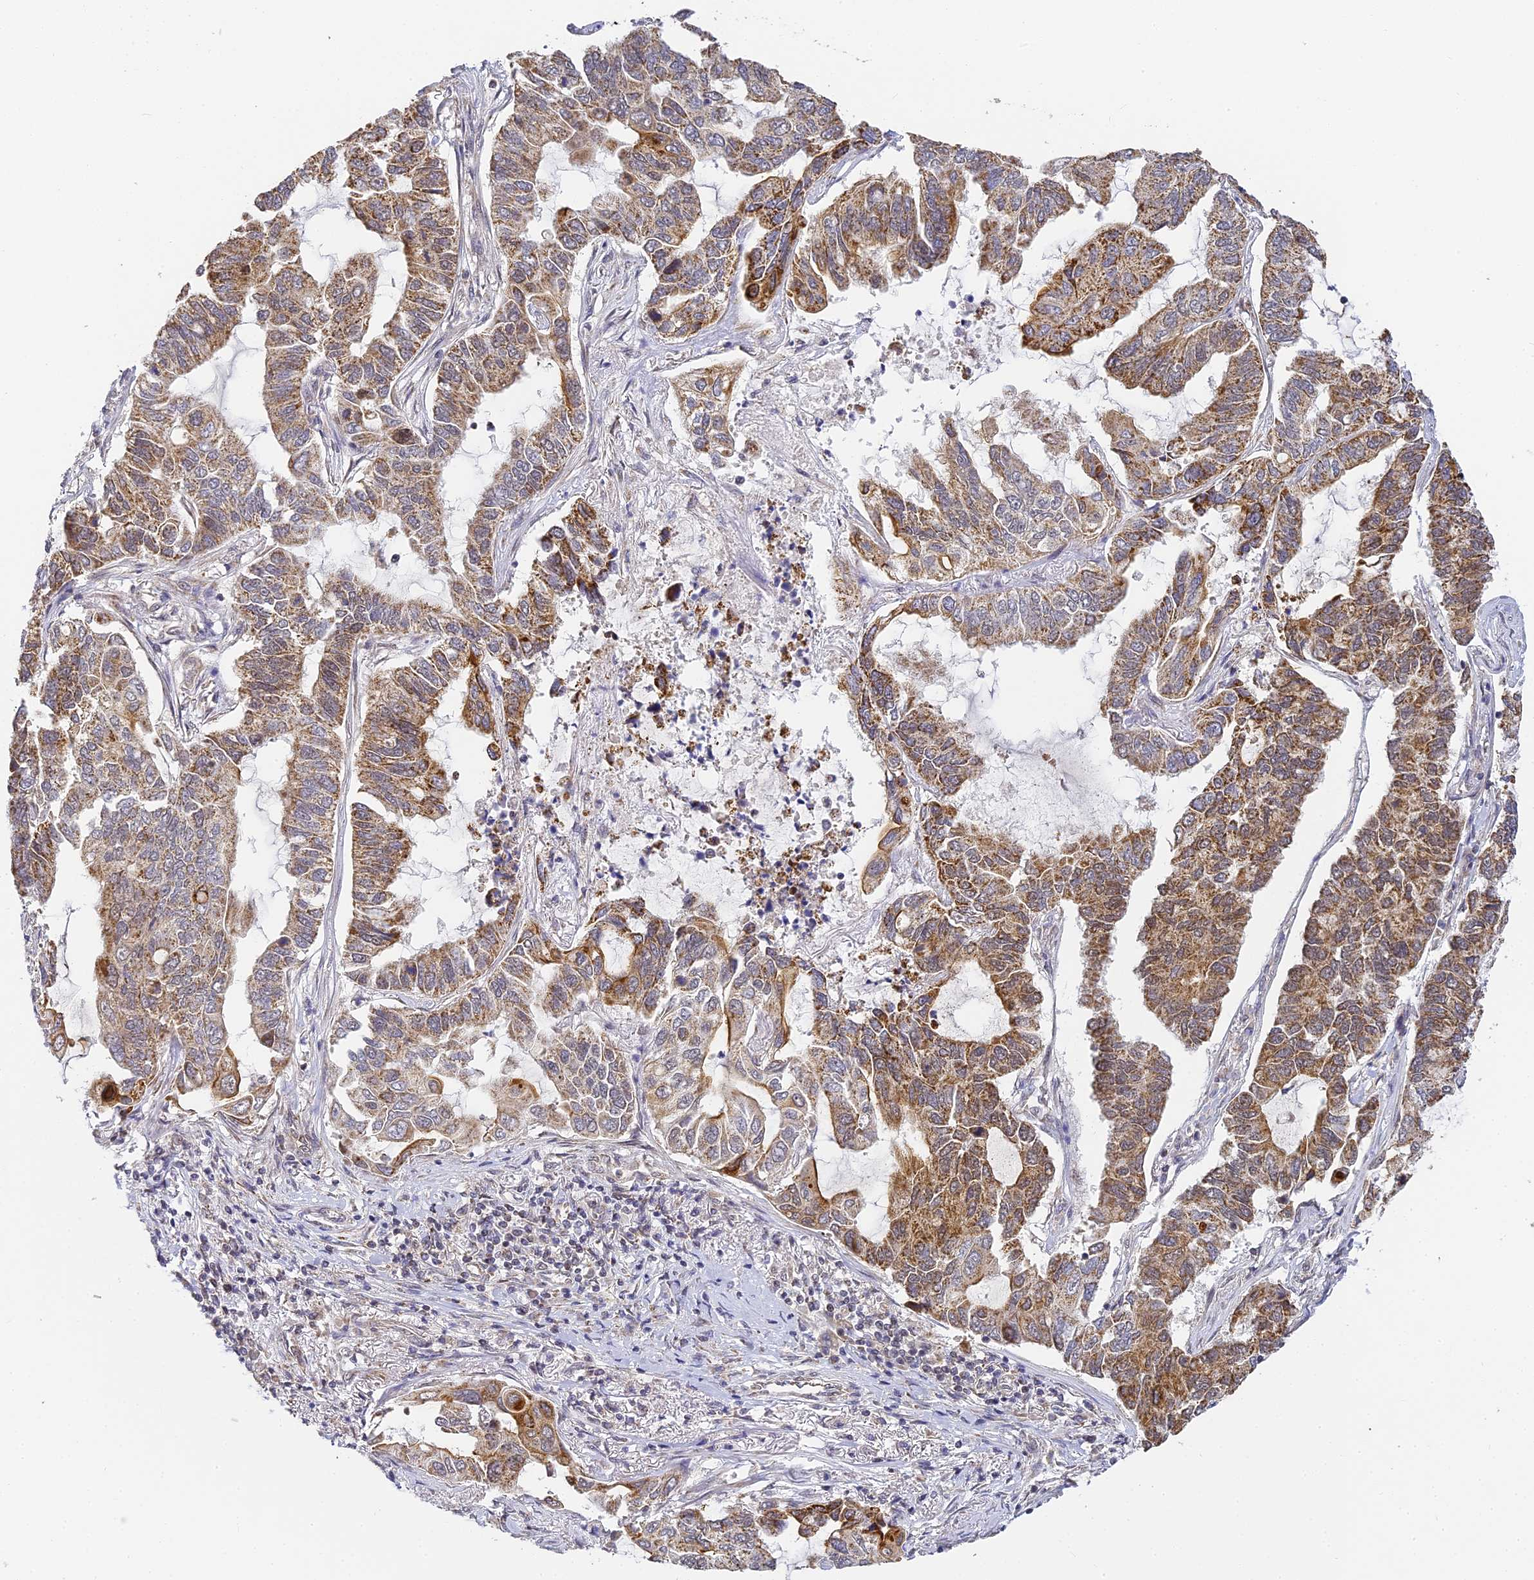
{"staining": {"intensity": "moderate", "quantity": ">75%", "location": "cytoplasmic/membranous"}, "tissue": "lung cancer", "cell_type": "Tumor cells", "image_type": "cancer", "snomed": [{"axis": "morphology", "description": "Adenocarcinoma, NOS"}, {"axis": "topography", "description": "Lung"}], "caption": "A brown stain labels moderate cytoplasmic/membranous staining of a protein in lung cancer tumor cells.", "gene": "DNAAF10", "patient": {"sex": "male", "age": 64}}